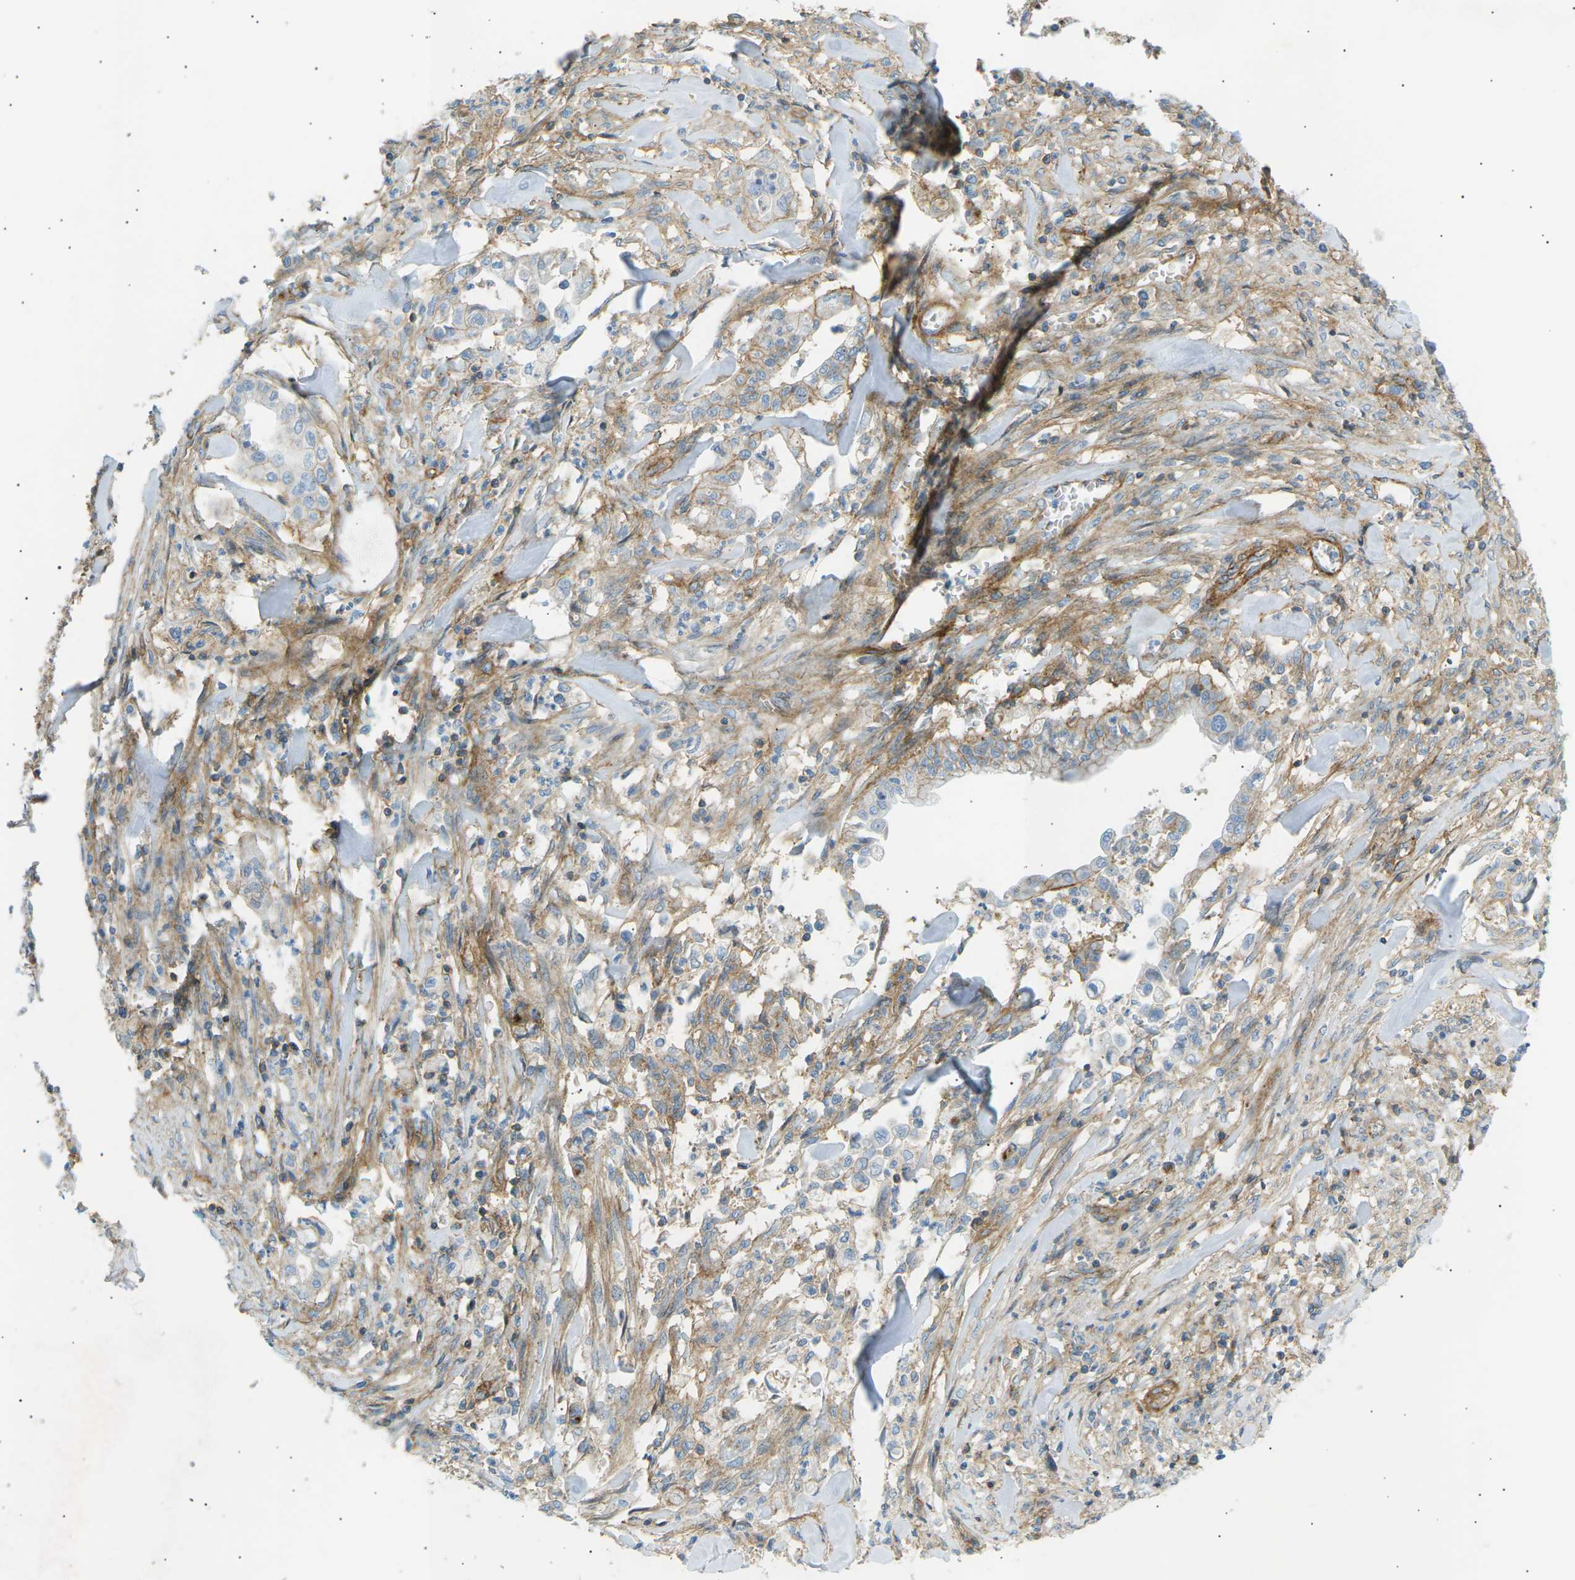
{"staining": {"intensity": "strong", "quantity": "25%-75%", "location": "cytoplasmic/membranous"}, "tissue": "cervical cancer", "cell_type": "Tumor cells", "image_type": "cancer", "snomed": [{"axis": "morphology", "description": "Adenocarcinoma, NOS"}, {"axis": "topography", "description": "Cervix"}], "caption": "Tumor cells exhibit high levels of strong cytoplasmic/membranous positivity in about 25%-75% of cells in human cervical cancer. The staining was performed using DAB (3,3'-diaminobenzidine) to visualize the protein expression in brown, while the nuclei were stained in blue with hematoxylin (Magnification: 20x).", "gene": "ATP2B4", "patient": {"sex": "female", "age": 44}}